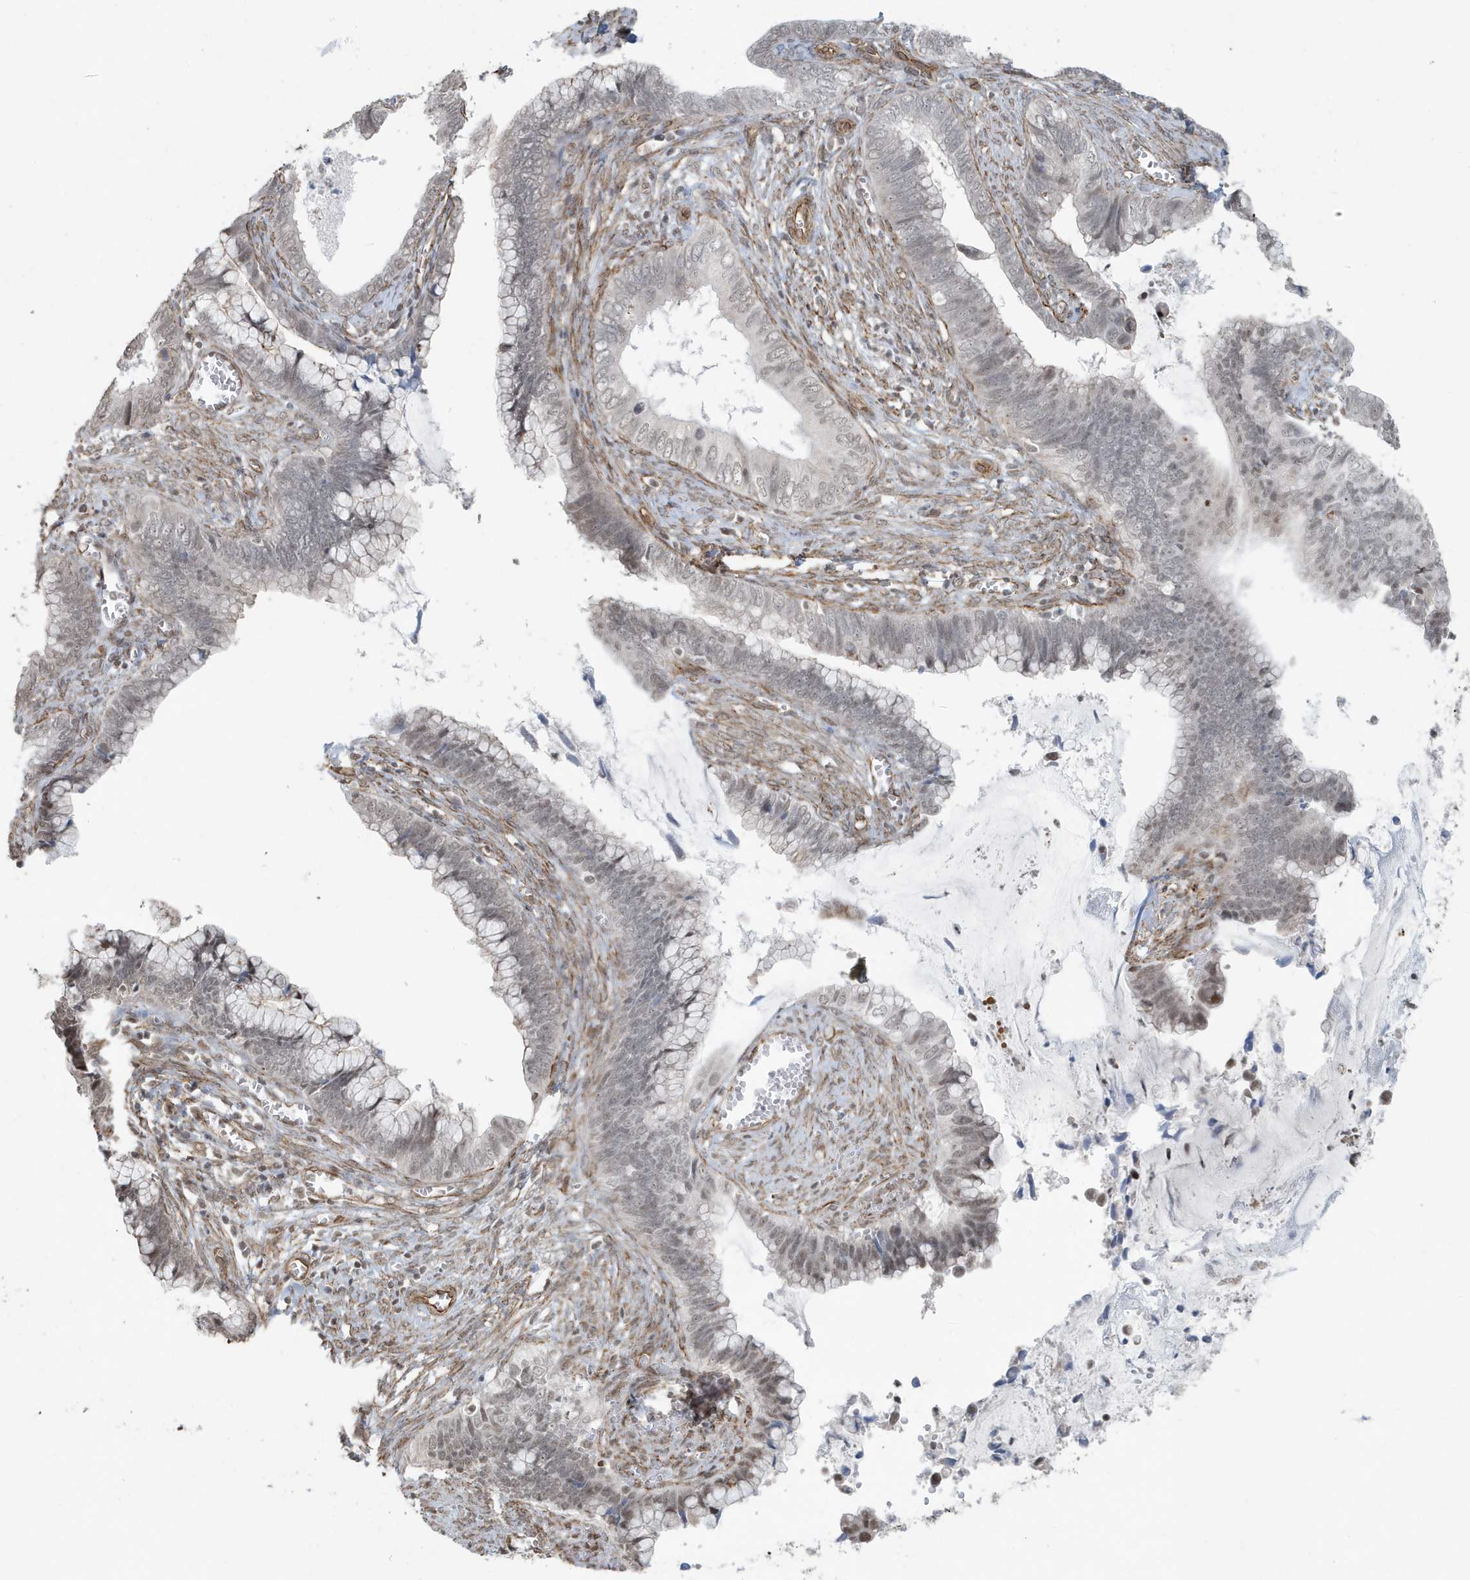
{"staining": {"intensity": "weak", "quantity": "<25%", "location": "nuclear"}, "tissue": "cervical cancer", "cell_type": "Tumor cells", "image_type": "cancer", "snomed": [{"axis": "morphology", "description": "Adenocarcinoma, NOS"}, {"axis": "topography", "description": "Cervix"}], "caption": "IHC of human cervical cancer reveals no staining in tumor cells.", "gene": "CHCHD4", "patient": {"sex": "female", "age": 44}}